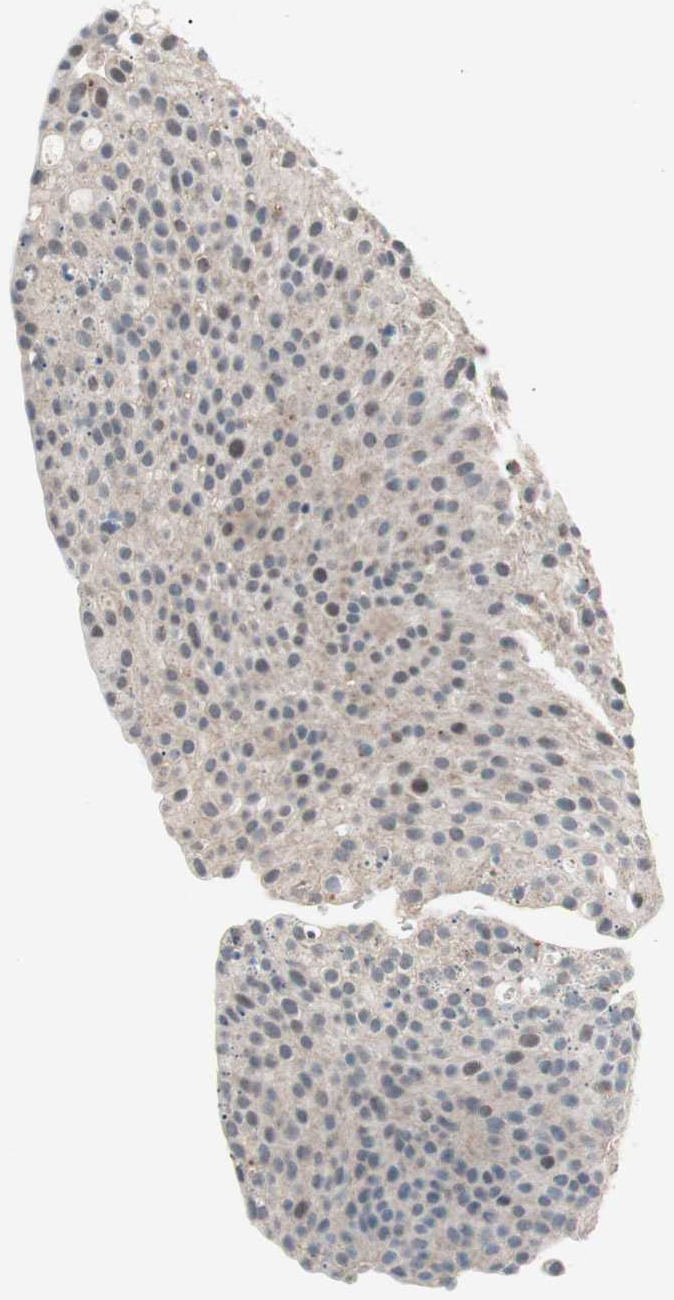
{"staining": {"intensity": "negative", "quantity": "none", "location": "none"}, "tissue": "urothelial cancer", "cell_type": "Tumor cells", "image_type": "cancer", "snomed": [{"axis": "morphology", "description": "Urothelial carcinoma, Low grade"}, {"axis": "topography", "description": "Smooth muscle"}, {"axis": "topography", "description": "Urinary bladder"}], "caption": "Immunohistochemistry (IHC) photomicrograph of neoplastic tissue: urothelial carcinoma (low-grade) stained with DAB reveals no significant protein positivity in tumor cells.", "gene": "POLH", "patient": {"sex": "male", "age": 60}}